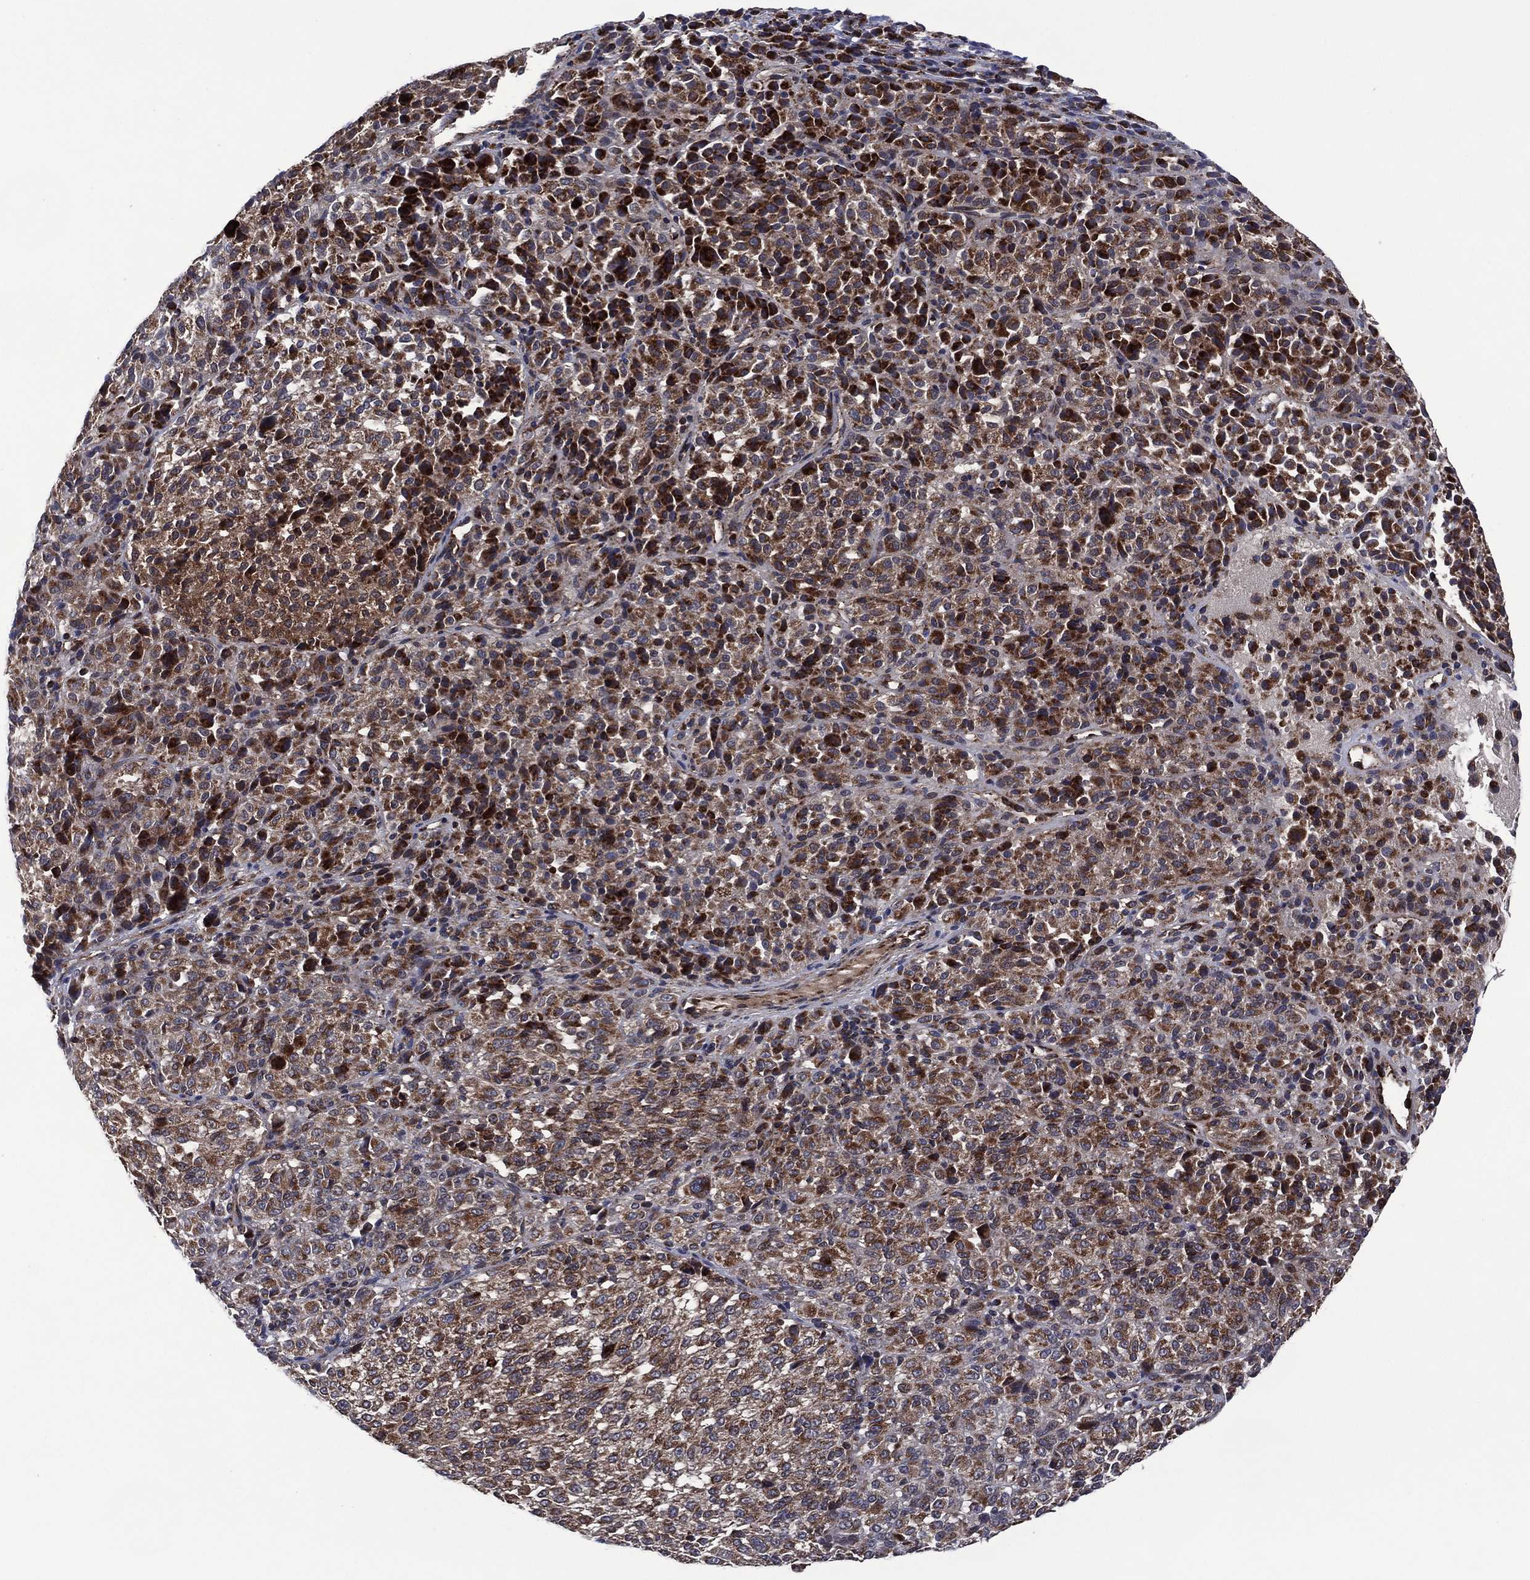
{"staining": {"intensity": "moderate", "quantity": "25%-75%", "location": "cytoplasmic/membranous"}, "tissue": "melanoma", "cell_type": "Tumor cells", "image_type": "cancer", "snomed": [{"axis": "morphology", "description": "Malignant melanoma, Metastatic site"}, {"axis": "topography", "description": "Brain"}], "caption": "Tumor cells exhibit medium levels of moderate cytoplasmic/membranous positivity in about 25%-75% of cells in human melanoma.", "gene": "HTD2", "patient": {"sex": "female", "age": 56}}